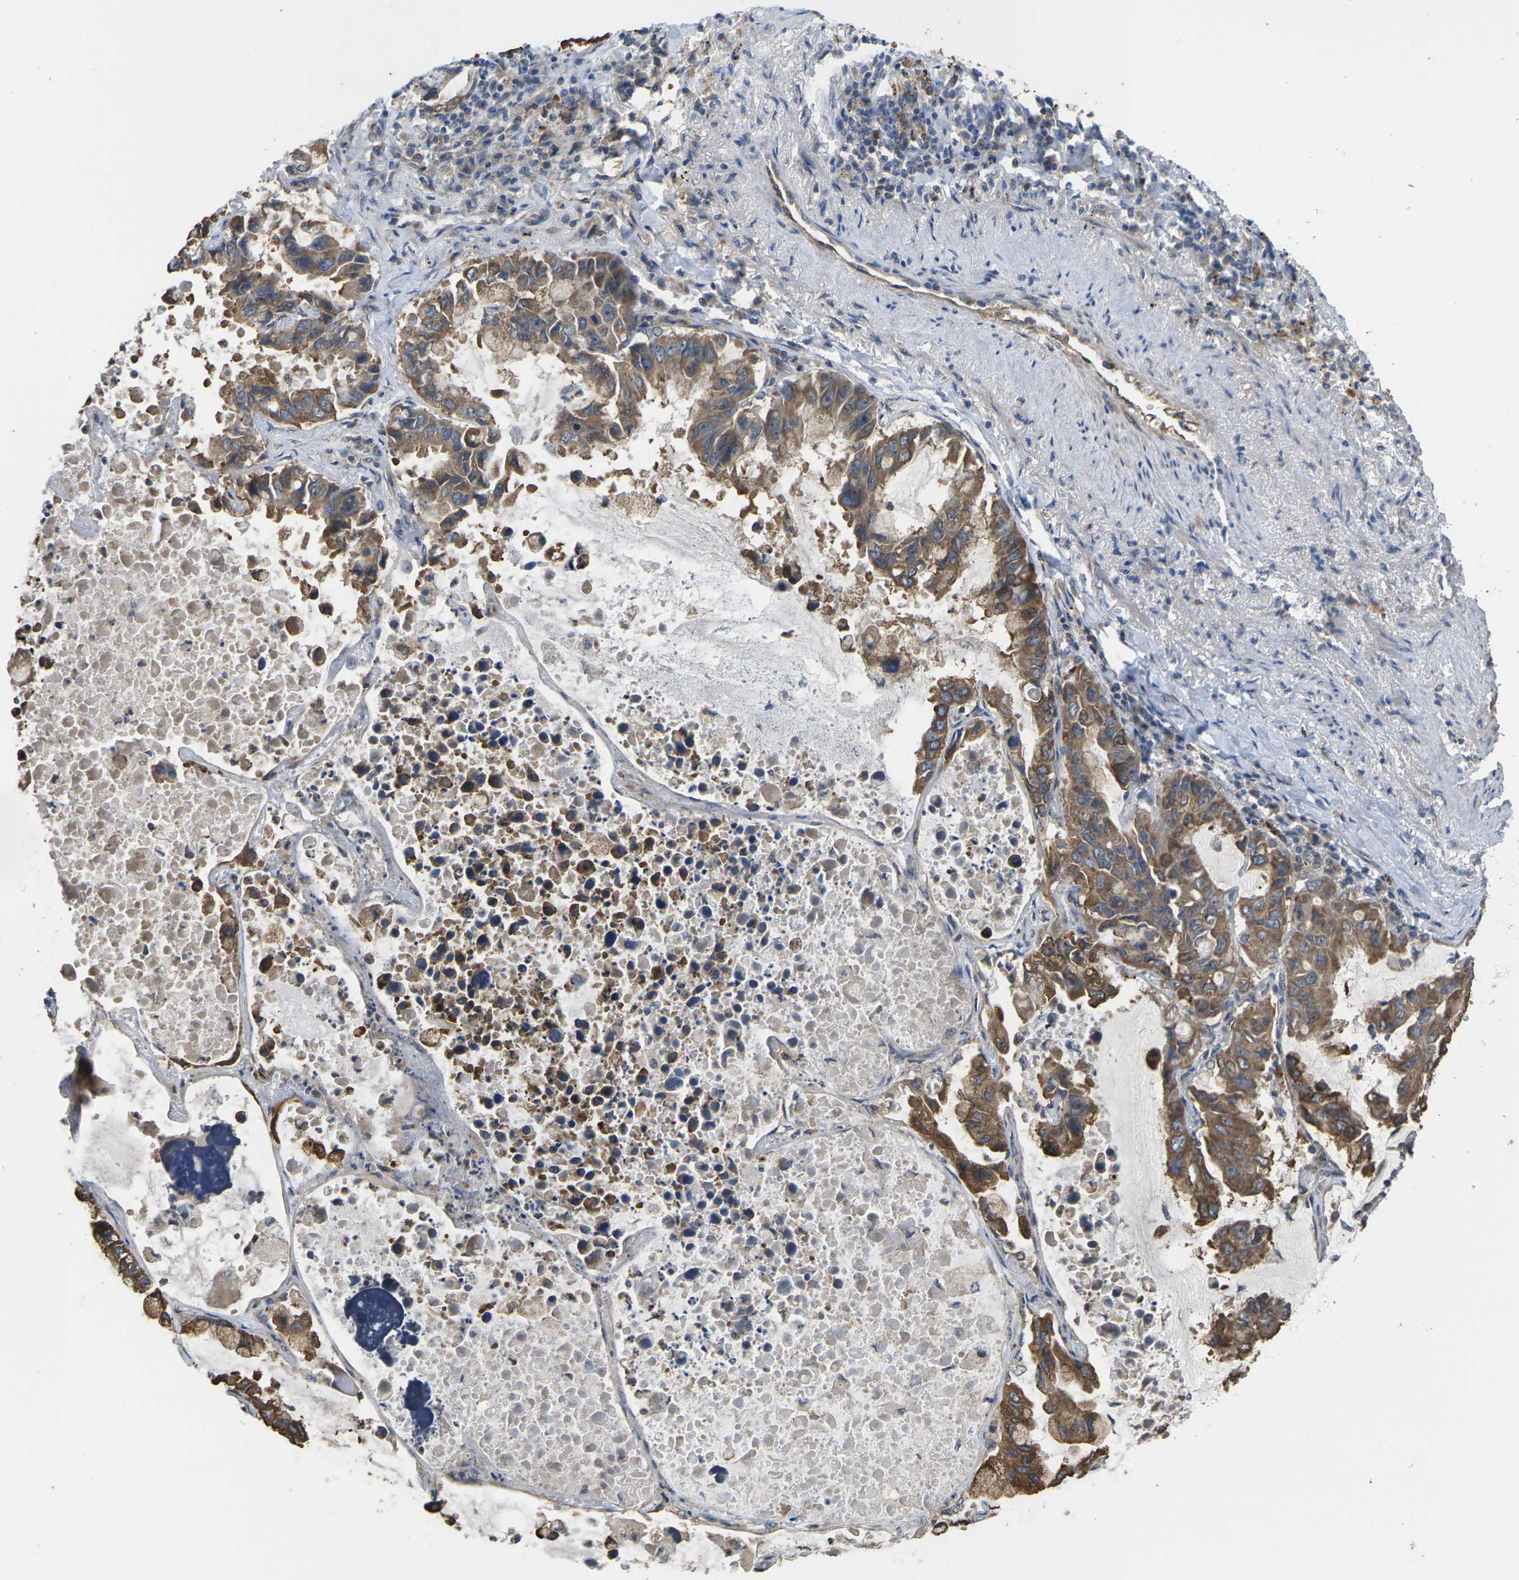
{"staining": {"intensity": "moderate", "quantity": ">75%", "location": "cytoplasmic/membranous"}, "tissue": "lung cancer", "cell_type": "Tumor cells", "image_type": "cancer", "snomed": [{"axis": "morphology", "description": "Adenocarcinoma, NOS"}, {"axis": "topography", "description": "Lung"}], "caption": "Brown immunohistochemical staining in human lung adenocarcinoma shows moderate cytoplasmic/membranous staining in approximately >75% of tumor cells.", "gene": "TIAM1", "patient": {"sex": "male", "age": 64}}